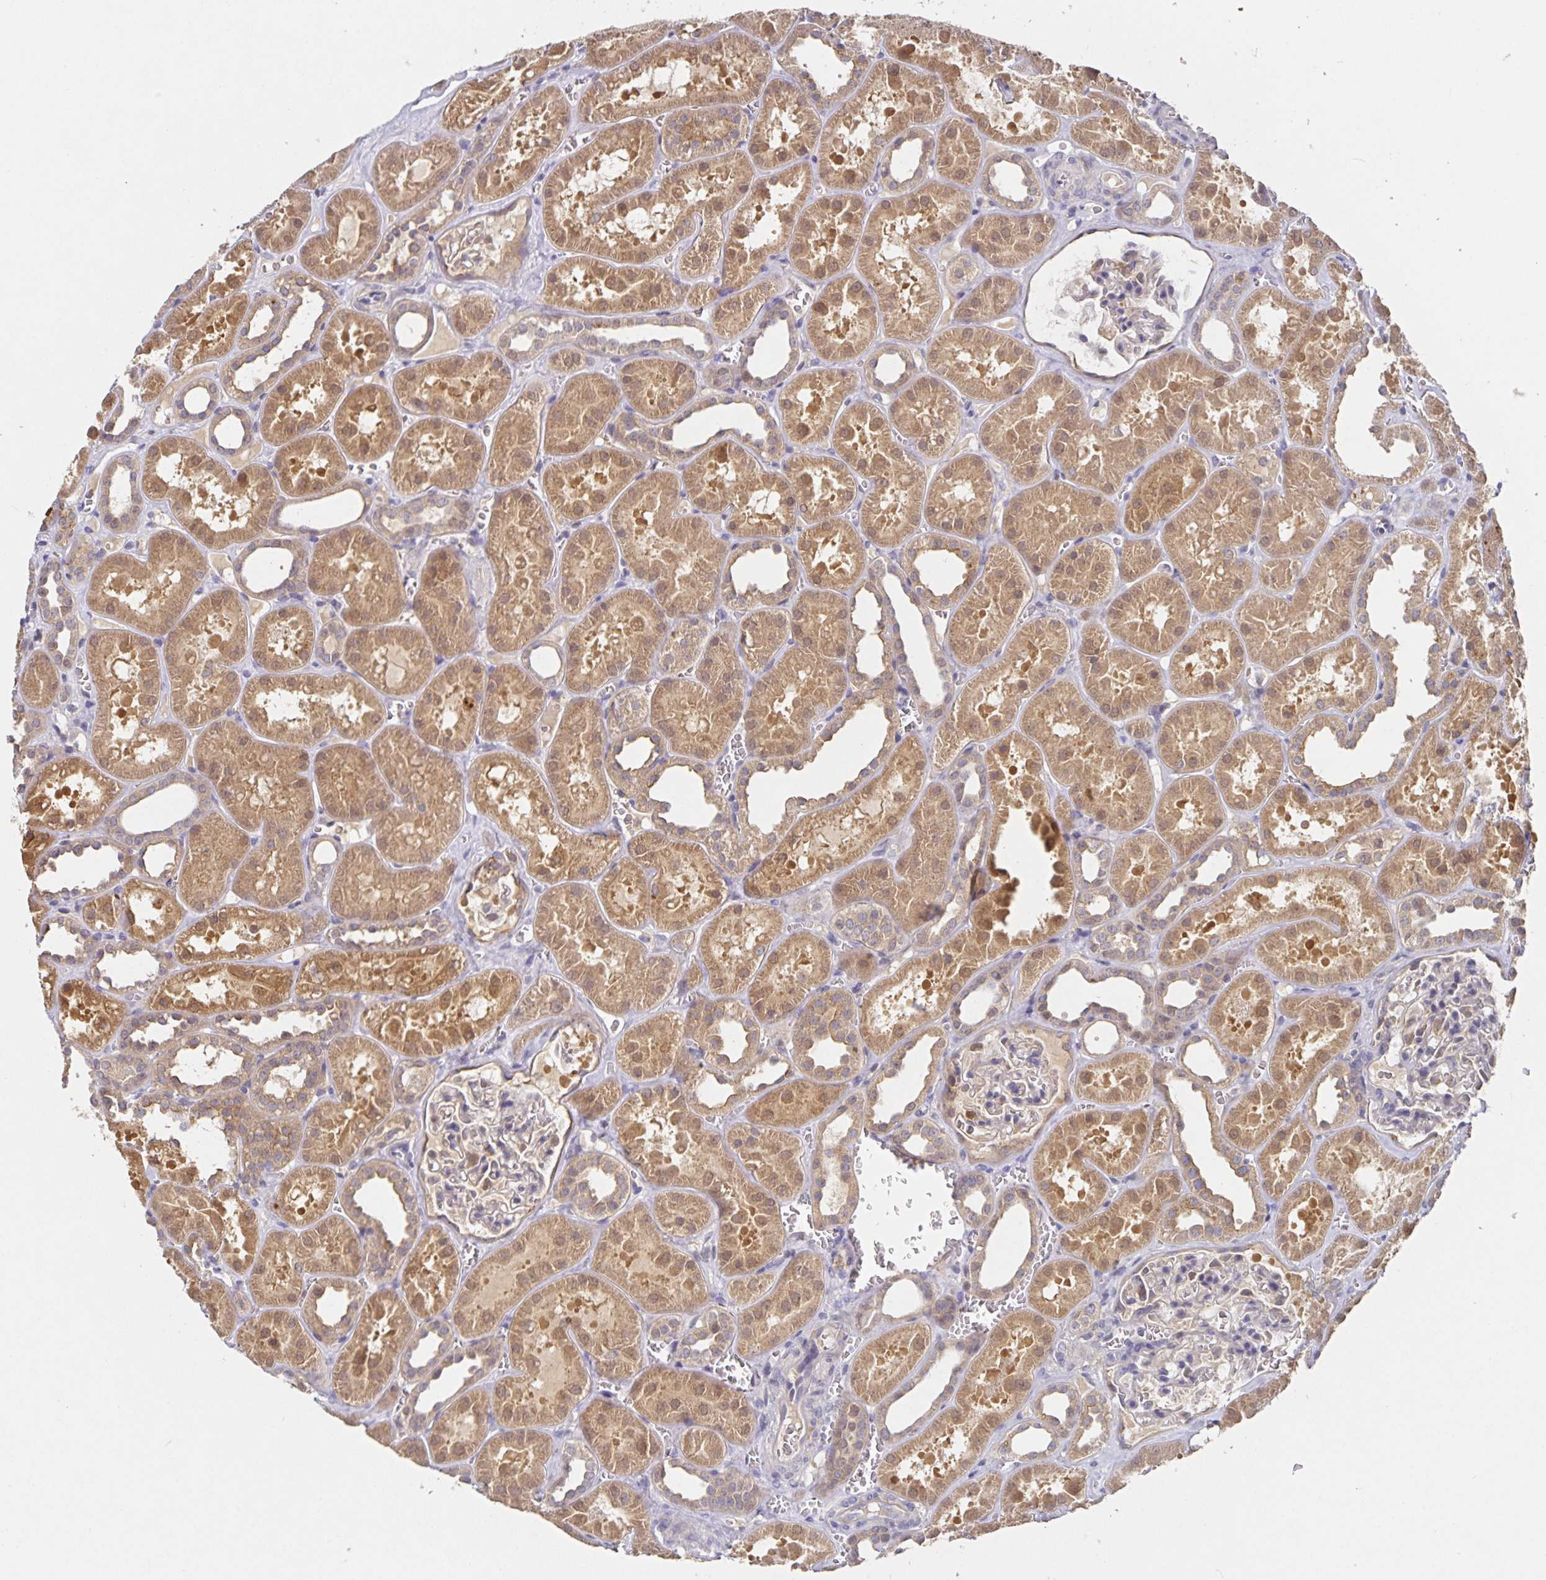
{"staining": {"intensity": "negative", "quantity": "none", "location": "none"}, "tissue": "kidney", "cell_type": "Cells in glomeruli", "image_type": "normal", "snomed": [{"axis": "morphology", "description": "Normal tissue, NOS"}, {"axis": "topography", "description": "Kidney"}], "caption": "Immunohistochemistry histopathology image of normal human kidney stained for a protein (brown), which shows no expression in cells in glomeruli.", "gene": "HEPN1", "patient": {"sex": "female", "age": 41}}